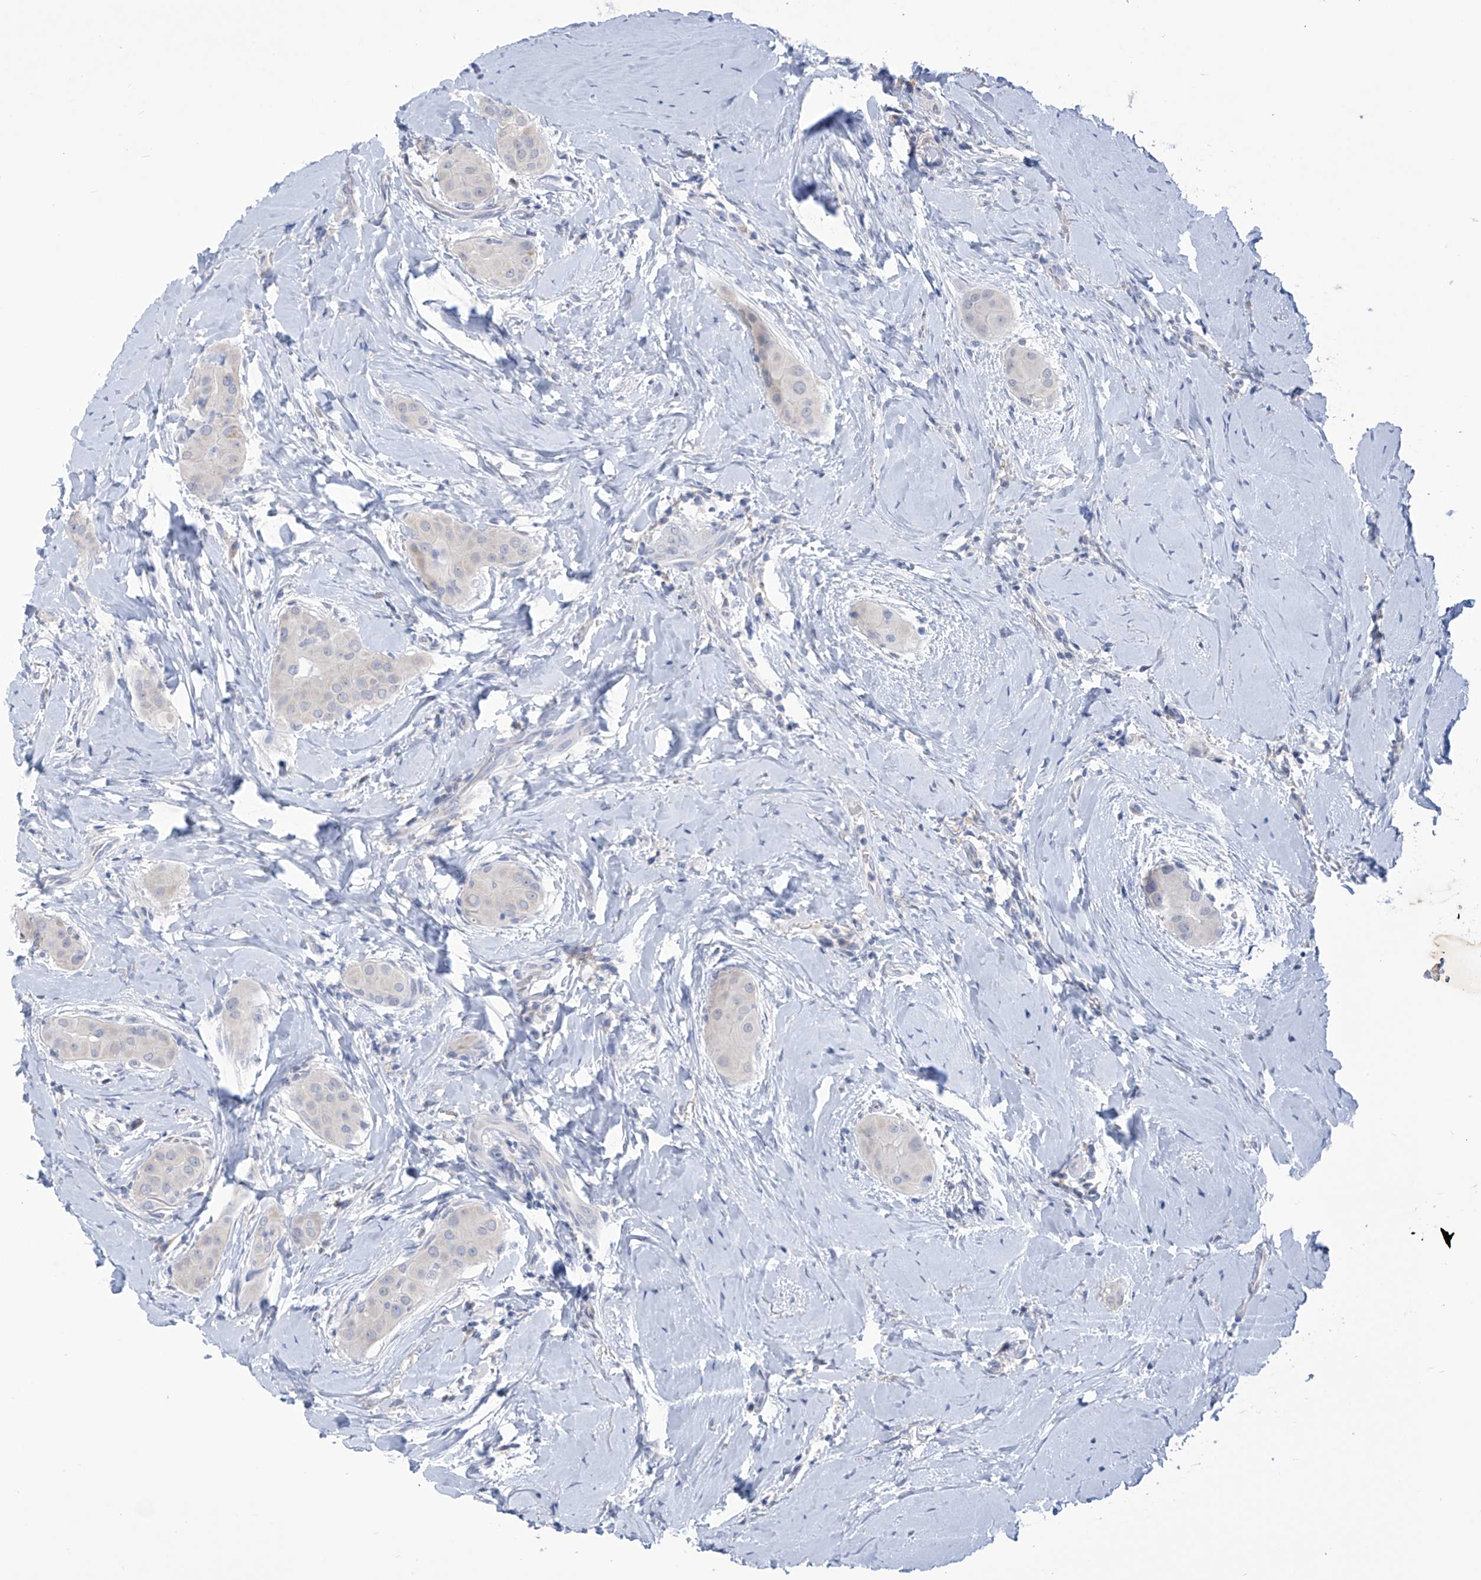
{"staining": {"intensity": "negative", "quantity": "none", "location": "none"}, "tissue": "thyroid cancer", "cell_type": "Tumor cells", "image_type": "cancer", "snomed": [{"axis": "morphology", "description": "Papillary adenocarcinoma, NOS"}, {"axis": "topography", "description": "Thyroid gland"}], "caption": "Human thyroid cancer stained for a protein using IHC shows no staining in tumor cells.", "gene": "IBA57", "patient": {"sex": "male", "age": 33}}